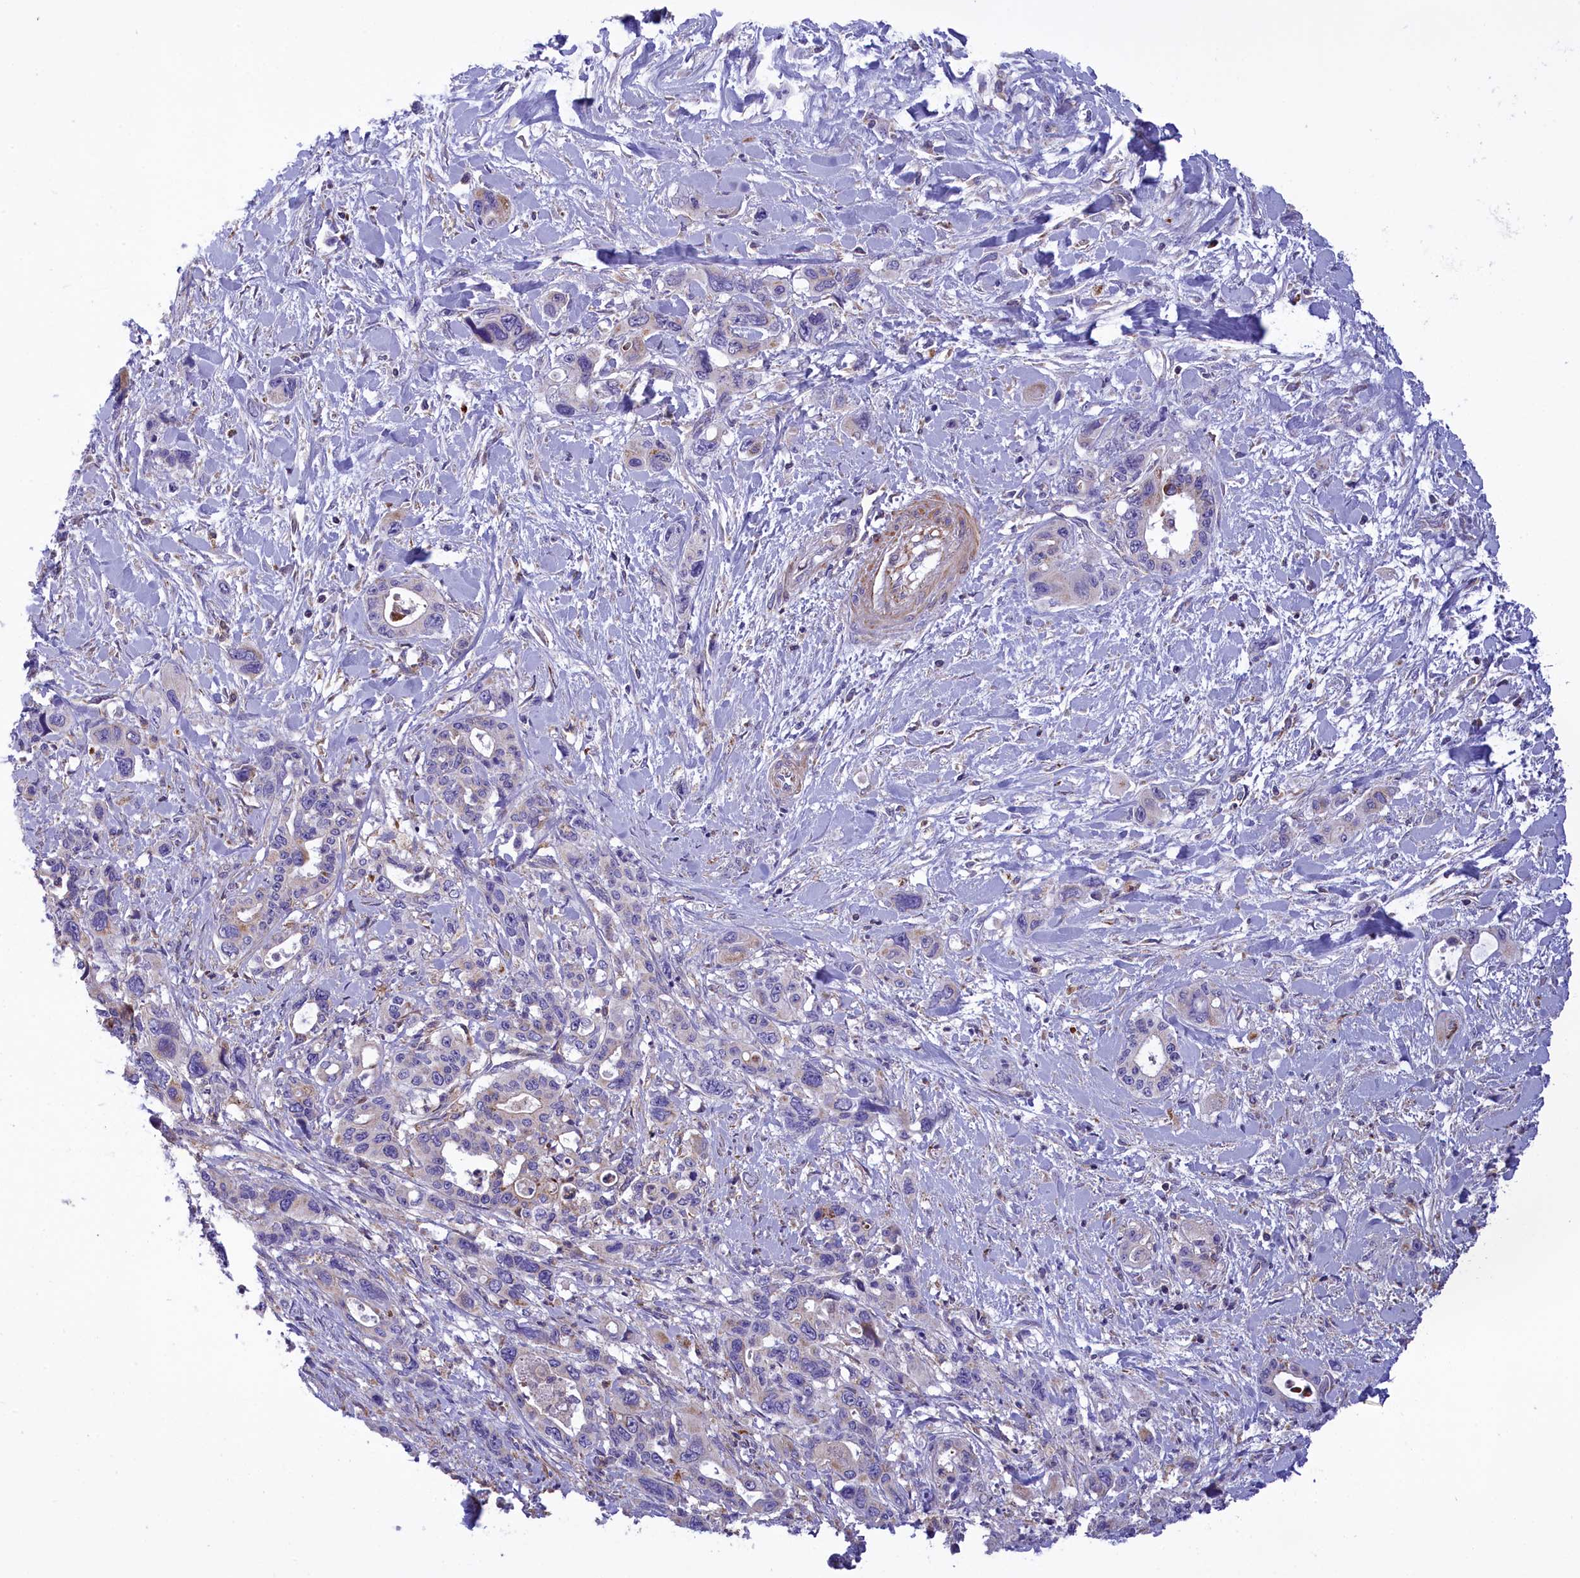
{"staining": {"intensity": "weak", "quantity": "25%-75%", "location": "cytoplasmic/membranous"}, "tissue": "pancreatic cancer", "cell_type": "Tumor cells", "image_type": "cancer", "snomed": [{"axis": "morphology", "description": "Adenocarcinoma, NOS"}, {"axis": "topography", "description": "Pancreas"}], "caption": "Immunohistochemistry (DAB) staining of pancreatic cancer shows weak cytoplasmic/membranous protein staining in about 25%-75% of tumor cells. Immunohistochemistry (ihc) stains the protein of interest in brown and the nuclei are stained blue.", "gene": "CORO7-PAM16", "patient": {"sex": "male", "age": 46}}